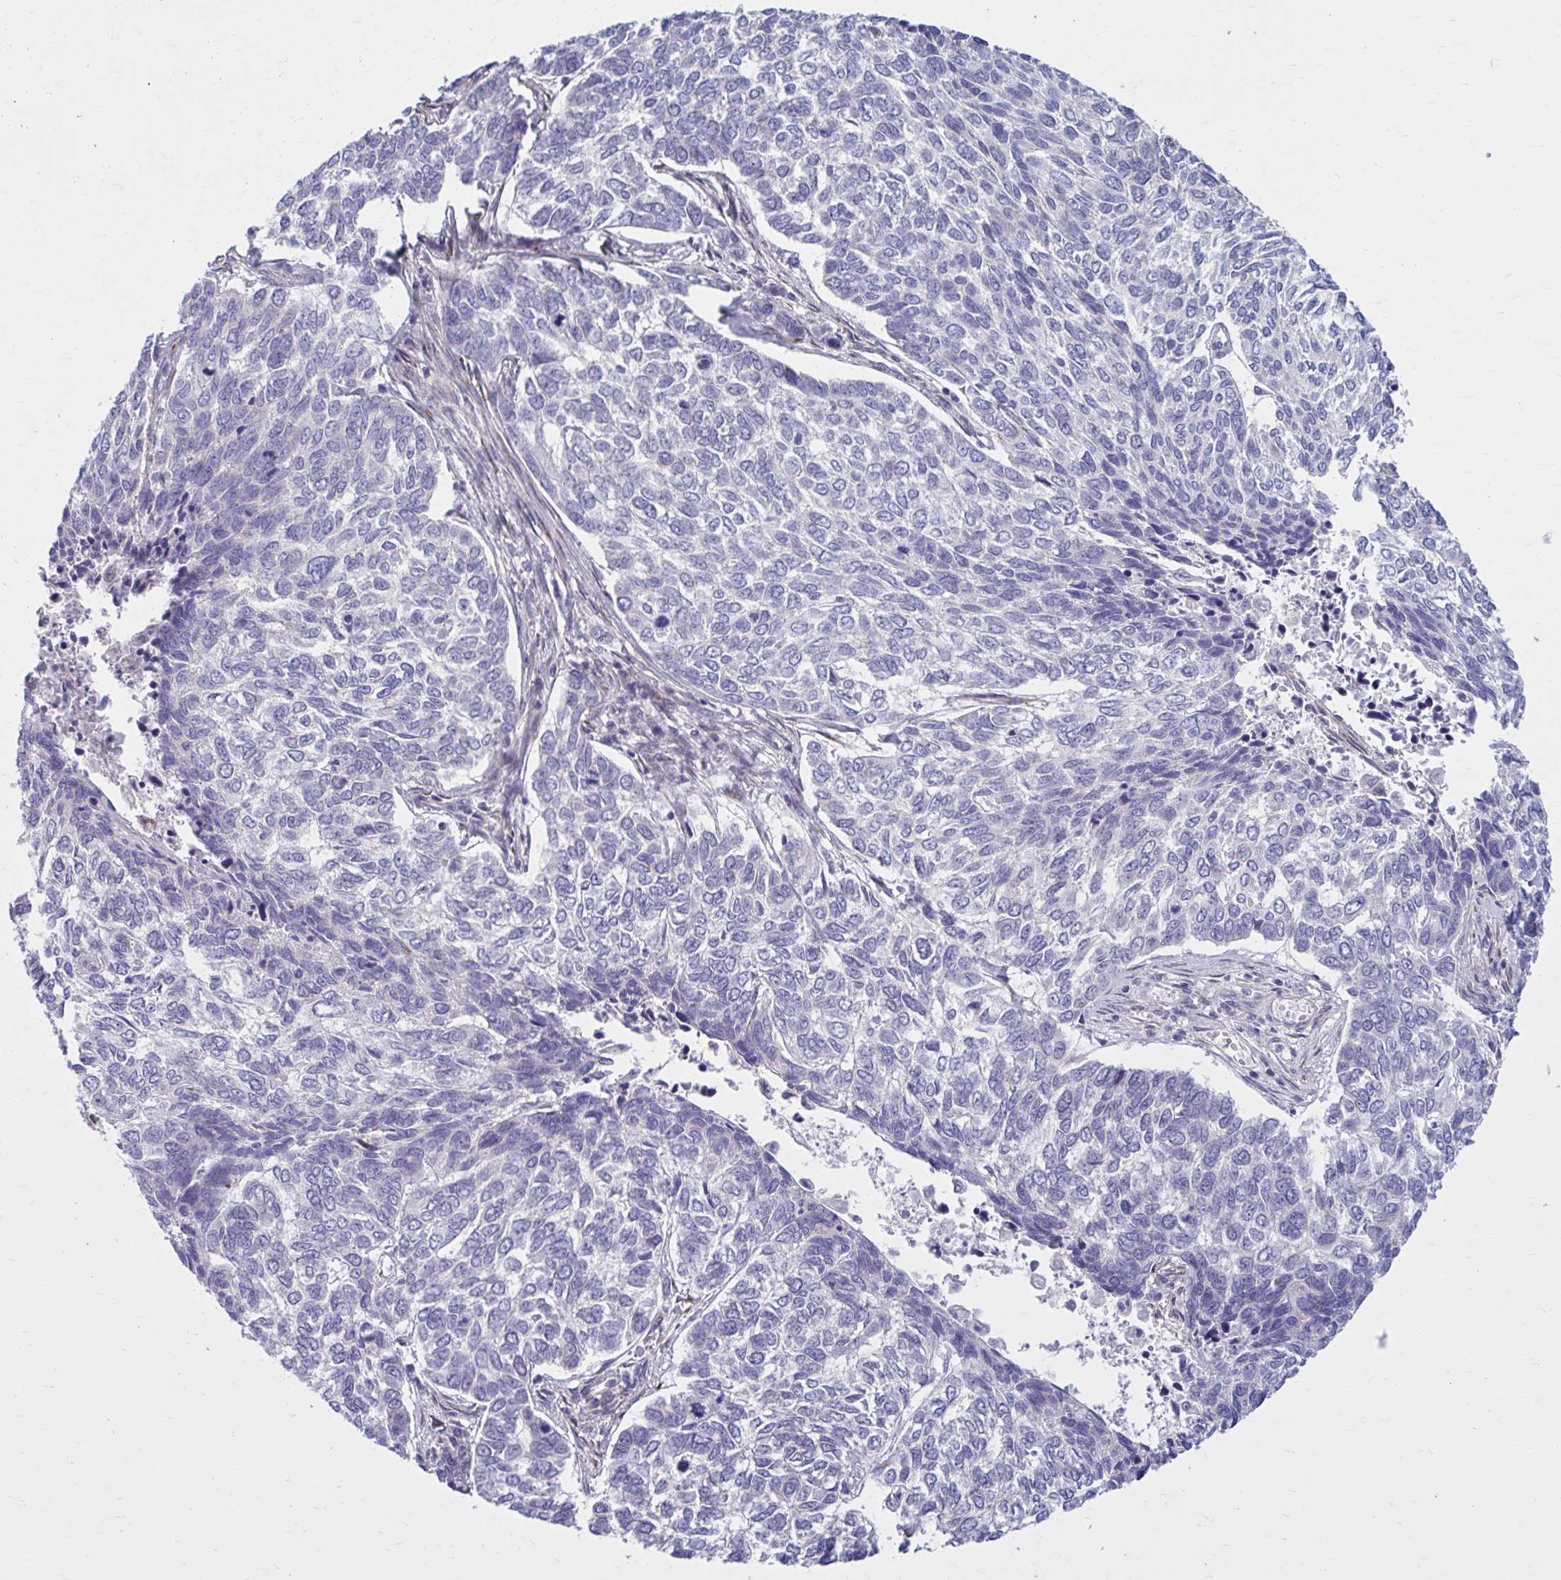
{"staining": {"intensity": "negative", "quantity": "none", "location": "none"}, "tissue": "skin cancer", "cell_type": "Tumor cells", "image_type": "cancer", "snomed": [{"axis": "morphology", "description": "Basal cell carcinoma"}, {"axis": "topography", "description": "Skin"}], "caption": "An IHC micrograph of skin cancer is shown. There is no staining in tumor cells of skin cancer. (Stains: DAB immunohistochemistry with hematoxylin counter stain, Microscopy: brightfield microscopy at high magnification).", "gene": "CHST3", "patient": {"sex": "female", "age": 65}}